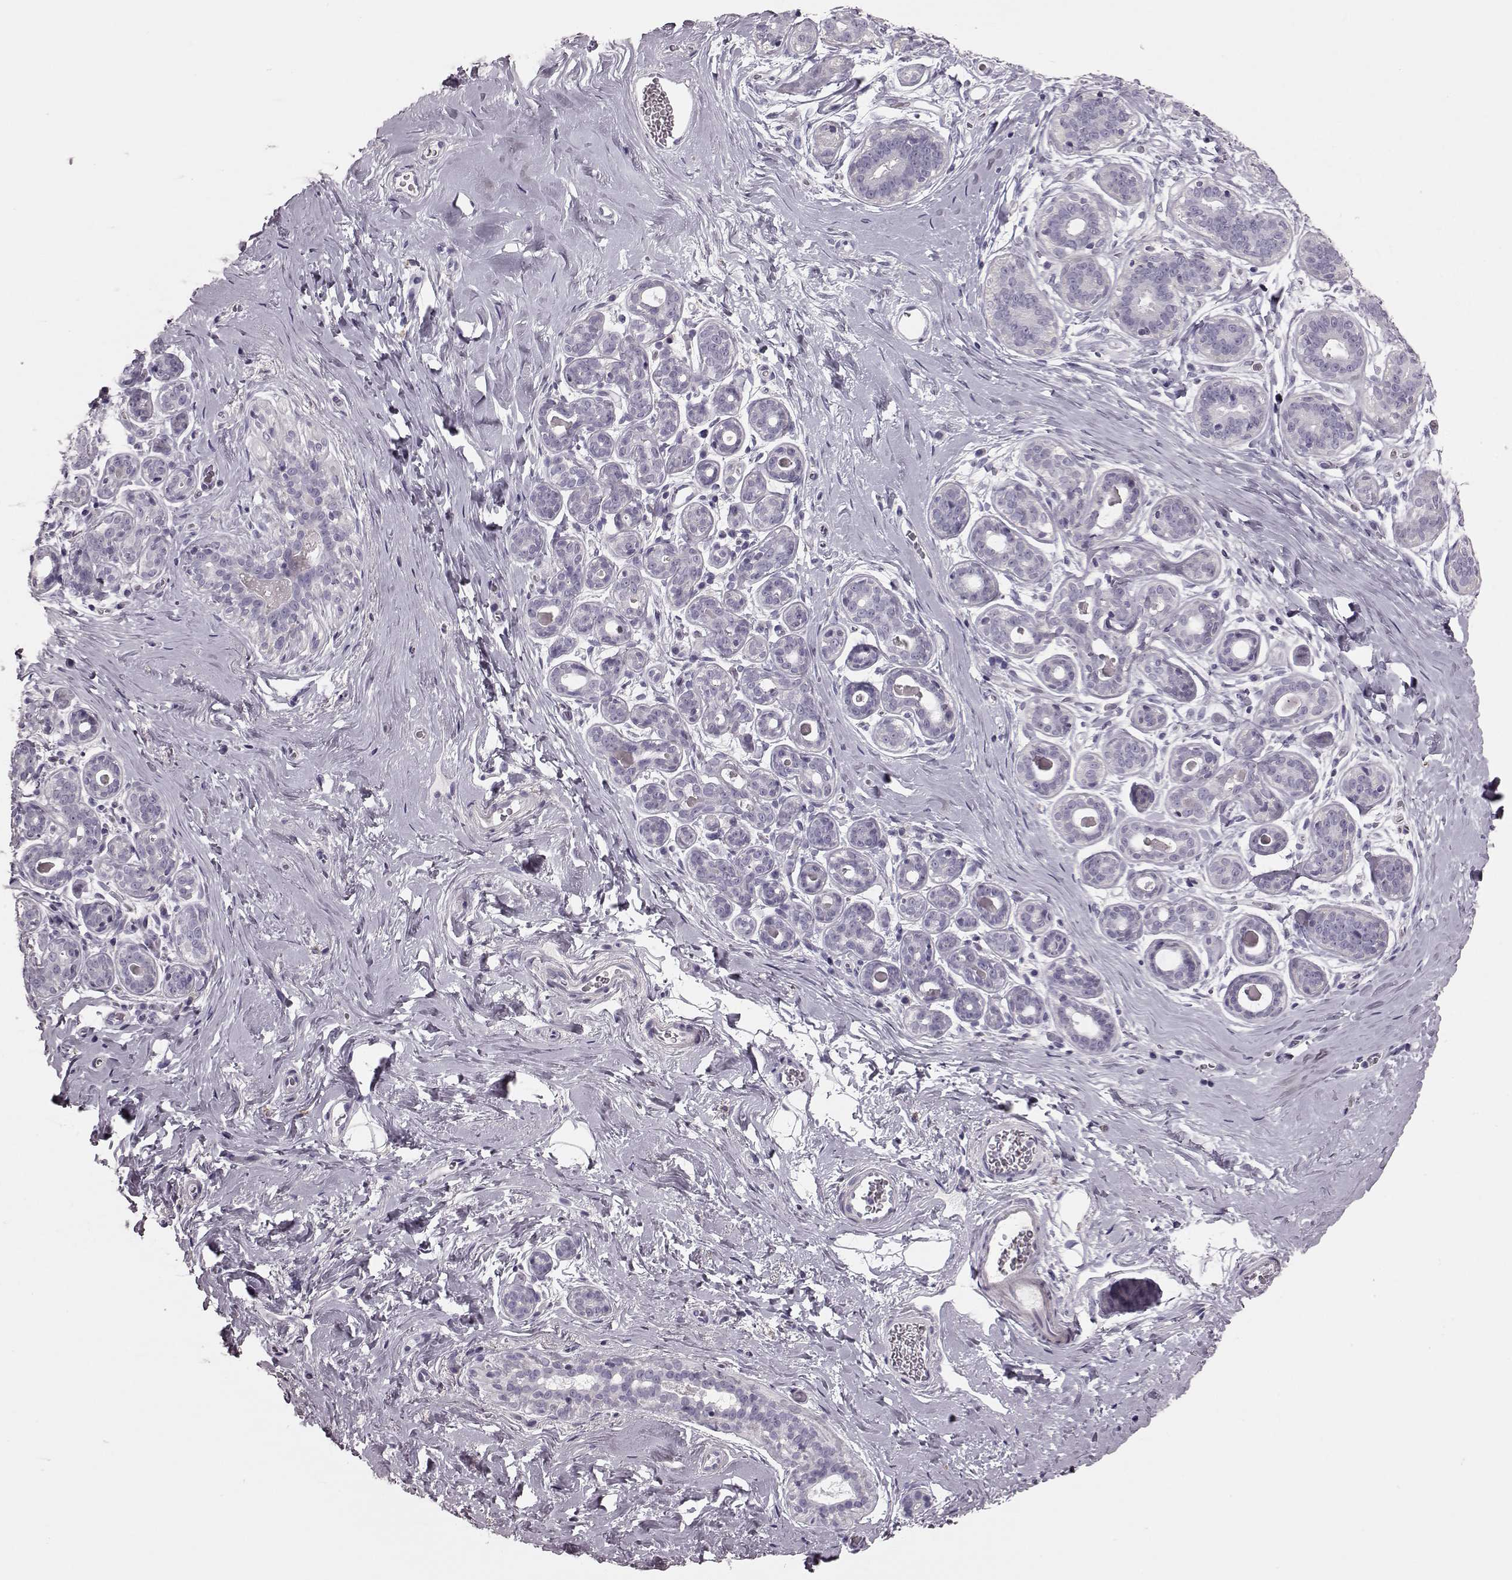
{"staining": {"intensity": "negative", "quantity": "none", "location": "none"}, "tissue": "breast", "cell_type": "Adipocytes", "image_type": "normal", "snomed": [{"axis": "morphology", "description": "Normal tissue, NOS"}, {"axis": "topography", "description": "Skin"}, {"axis": "topography", "description": "Breast"}], "caption": "The histopathology image displays no significant staining in adipocytes of breast.", "gene": "CRYBA2", "patient": {"sex": "female", "age": 43}}